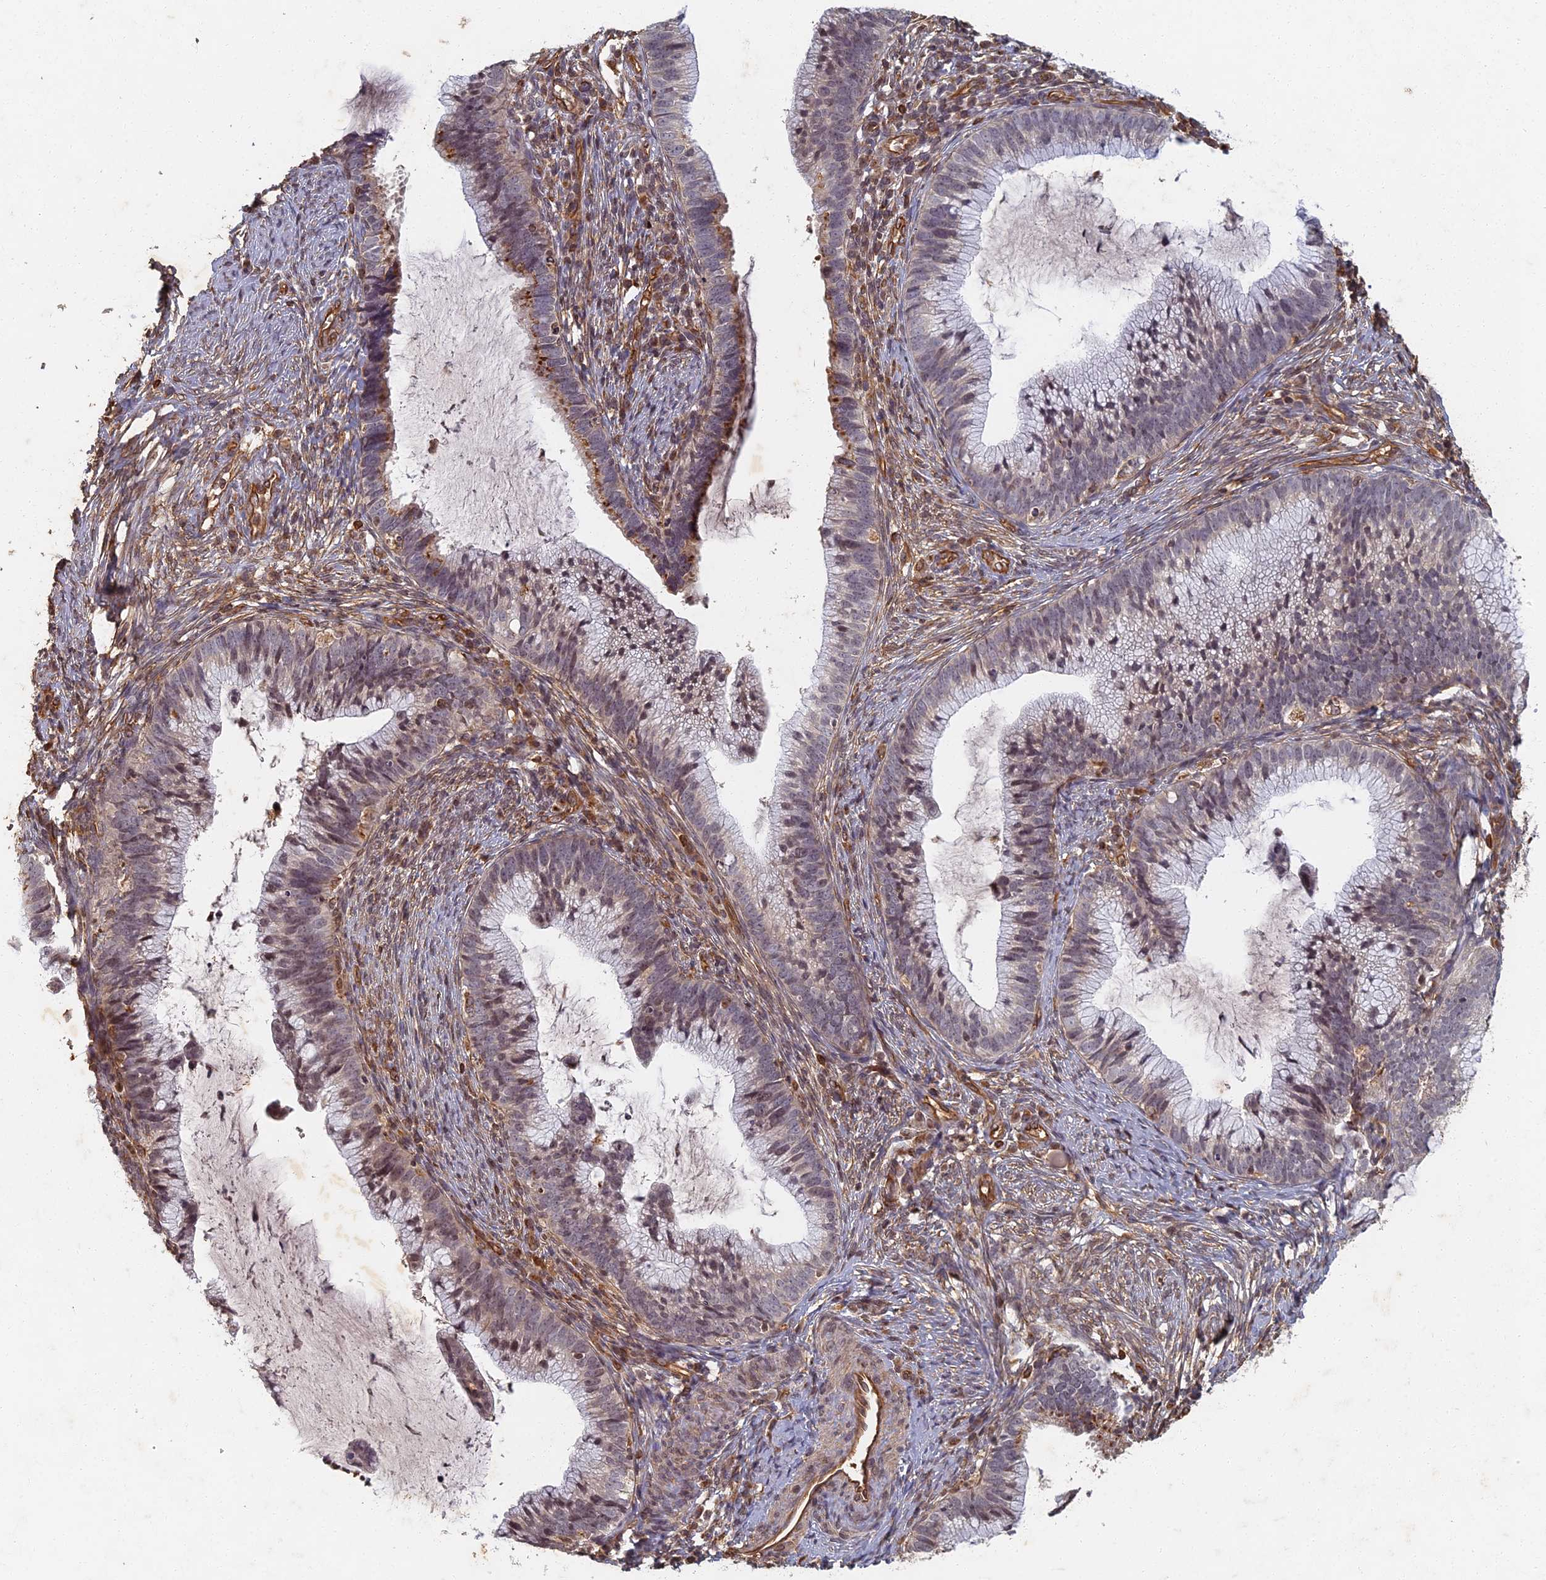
{"staining": {"intensity": "moderate", "quantity": "<25%", "location": "cytoplasmic/membranous"}, "tissue": "cervical cancer", "cell_type": "Tumor cells", "image_type": "cancer", "snomed": [{"axis": "morphology", "description": "Adenocarcinoma, NOS"}, {"axis": "topography", "description": "Cervix"}], "caption": "A low amount of moderate cytoplasmic/membranous staining is present in approximately <25% of tumor cells in cervical cancer tissue.", "gene": "ABCB10", "patient": {"sex": "female", "age": 36}}